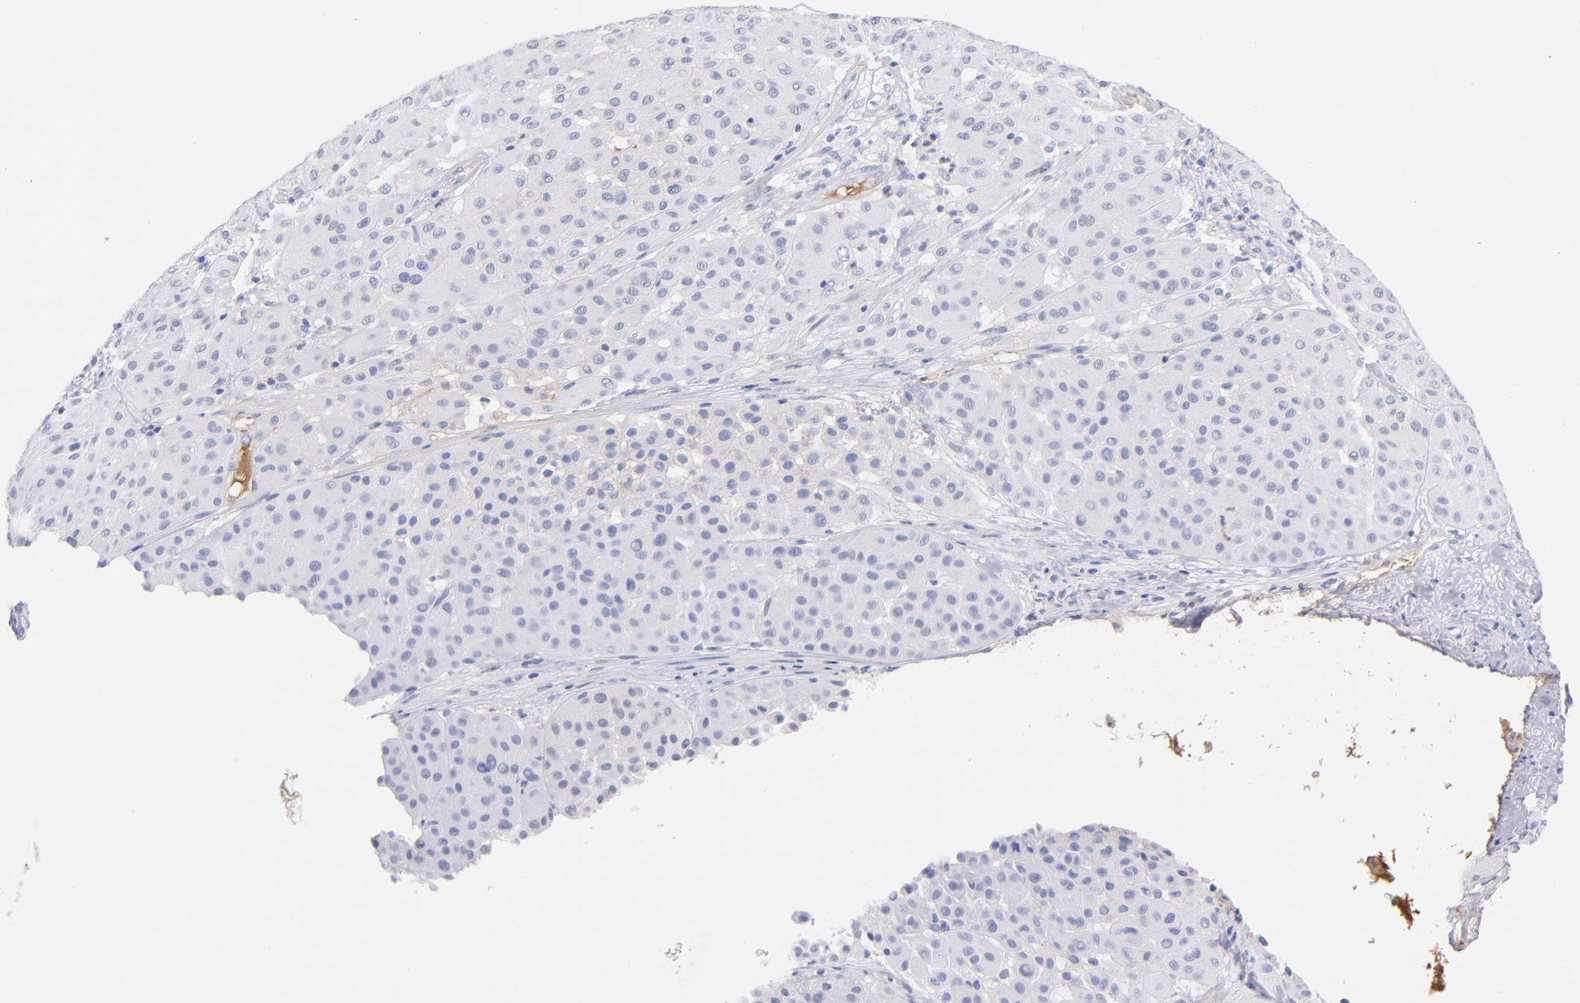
{"staining": {"intensity": "negative", "quantity": "none", "location": "none"}, "tissue": "melanoma", "cell_type": "Tumor cells", "image_type": "cancer", "snomed": [{"axis": "morphology", "description": "Normal tissue, NOS"}, {"axis": "morphology", "description": "Malignant melanoma, Metastatic site"}, {"axis": "topography", "description": "Skin"}], "caption": "Tumor cells are negative for brown protein staining in melanoma. (DAB (3,3'-diaminobenzidine) immunohistochemistry (IHC) with hematoxylin counter stain).", "gene": "HP", "patient": {"sex": "male", "age": 41}}